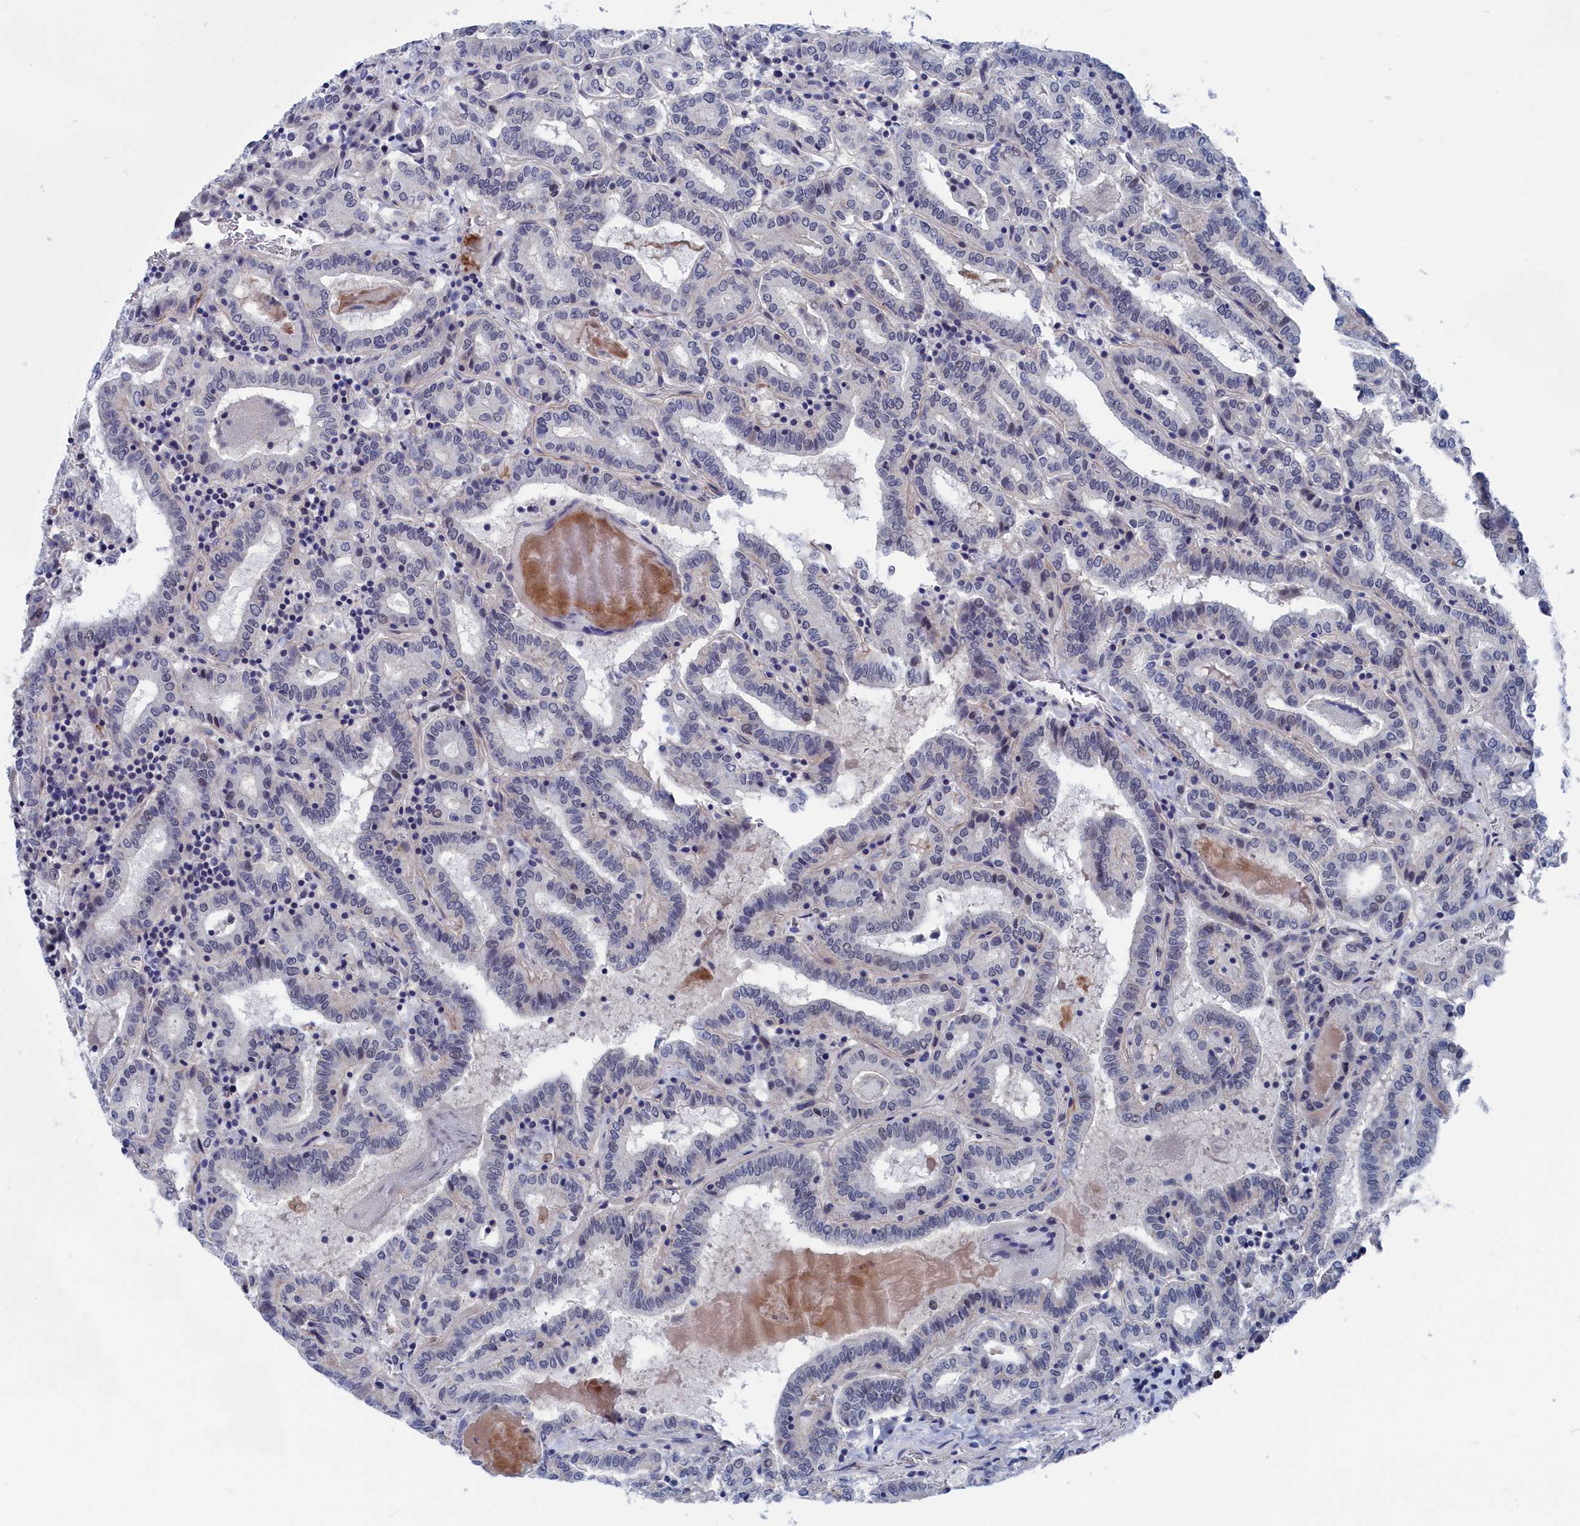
{"staining": {"intensity": "negative", "quantity": "none", "location": "none"}, "tissue": "thyroid cancer", "cell_type": "Tumor cells", "image_type": "cancer", "snomed": [{"axis": "morphology", "description": "Papillary adenocarcinoma, NOS"}, {"axis": "topography", "description": "Thyroid gland"}], "caption": "High power microscopy histopathology image of an immunohistochemistry (IHC) image of thyroid cancer (papillary adenocarcinoma), revealing no significant expression in tumor cells.", "gene": "MARCHF3", "patient": {"sex": "female", "age": 72}}